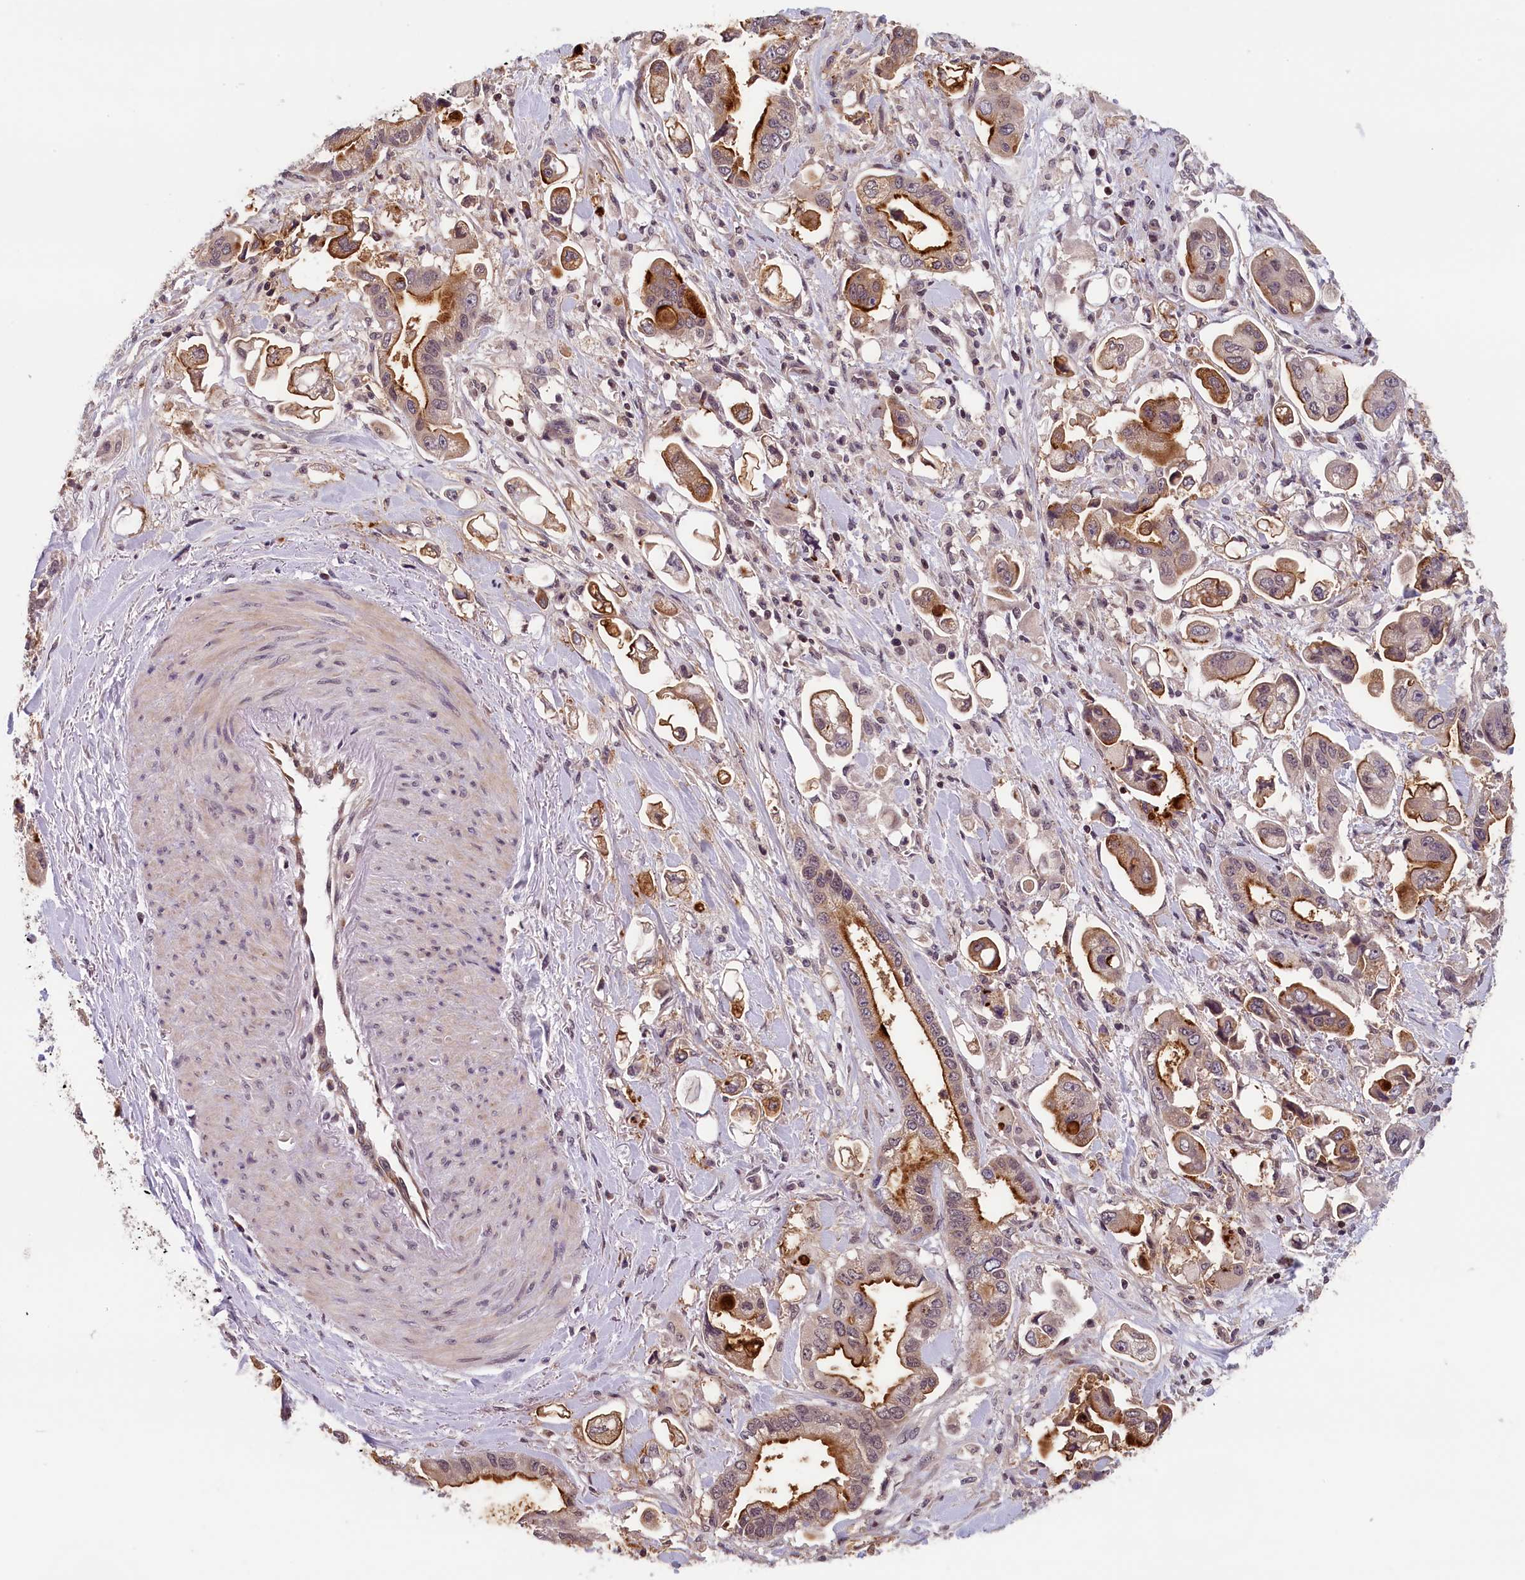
{"staining": {"intensity": "strong", "quantity": "25%-75%", "location": "cytoplasmic/membranous"}, "tissue": "stomach cancer", "cell_type": "Tumor cells", "image_type": "cancer", "snomed": [{"axis": "morphology", "description": "Adenocarcinoma, NOS"}, {"axis": "topography", "description": "Stomach"}], "caption": "Immunohistochemistry image of stomach cancer stained for a protein (brown), which displays high levels of strong cytoplasmic/membranous staining in about 25%-75% of tumor cells.", "gene": "KCNK6", "patient": {"sex": "male", "age": 62}}